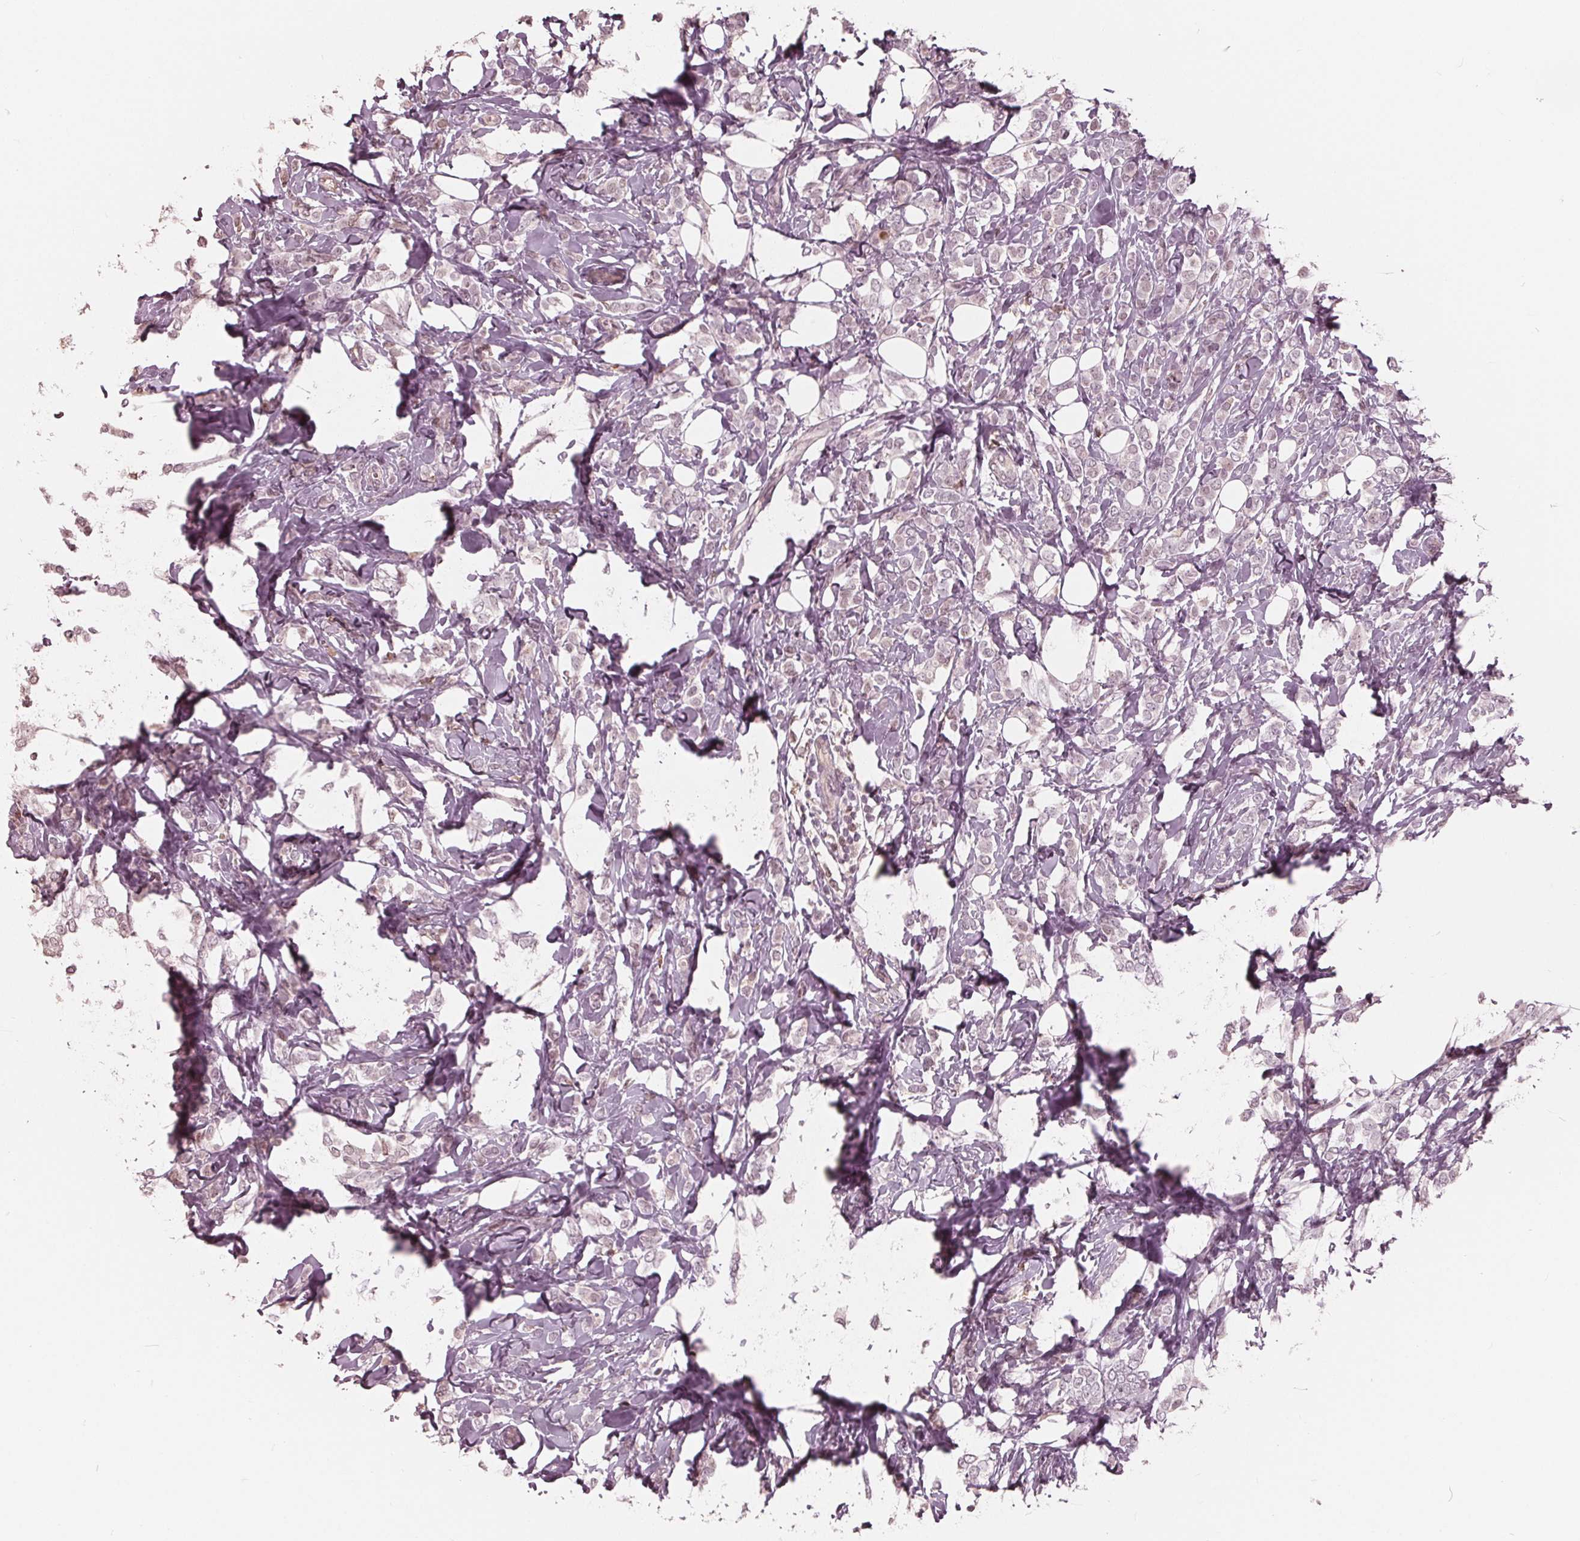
{"staining": {"intensity": "negative", "quantity": "none", "location": "none"}, "tissue": "breast cancer", "cell_type": "Tumor cells", "image_type": "cancer", "snomed": [{"axis": "morphology", "description": "Lobular carcinoma"}, {"axis": "topography", "description": "Breast"}], "caption": "High magnification brightfield microscopy of breast cancer stained with DAB (3,3'-diaminobenzidine) (brown) and counterstained with hematoxylin (blue): tumor cells show no significant positivity.", "gene": "ING3", "patient": {"sex": "female", "age": 49}}